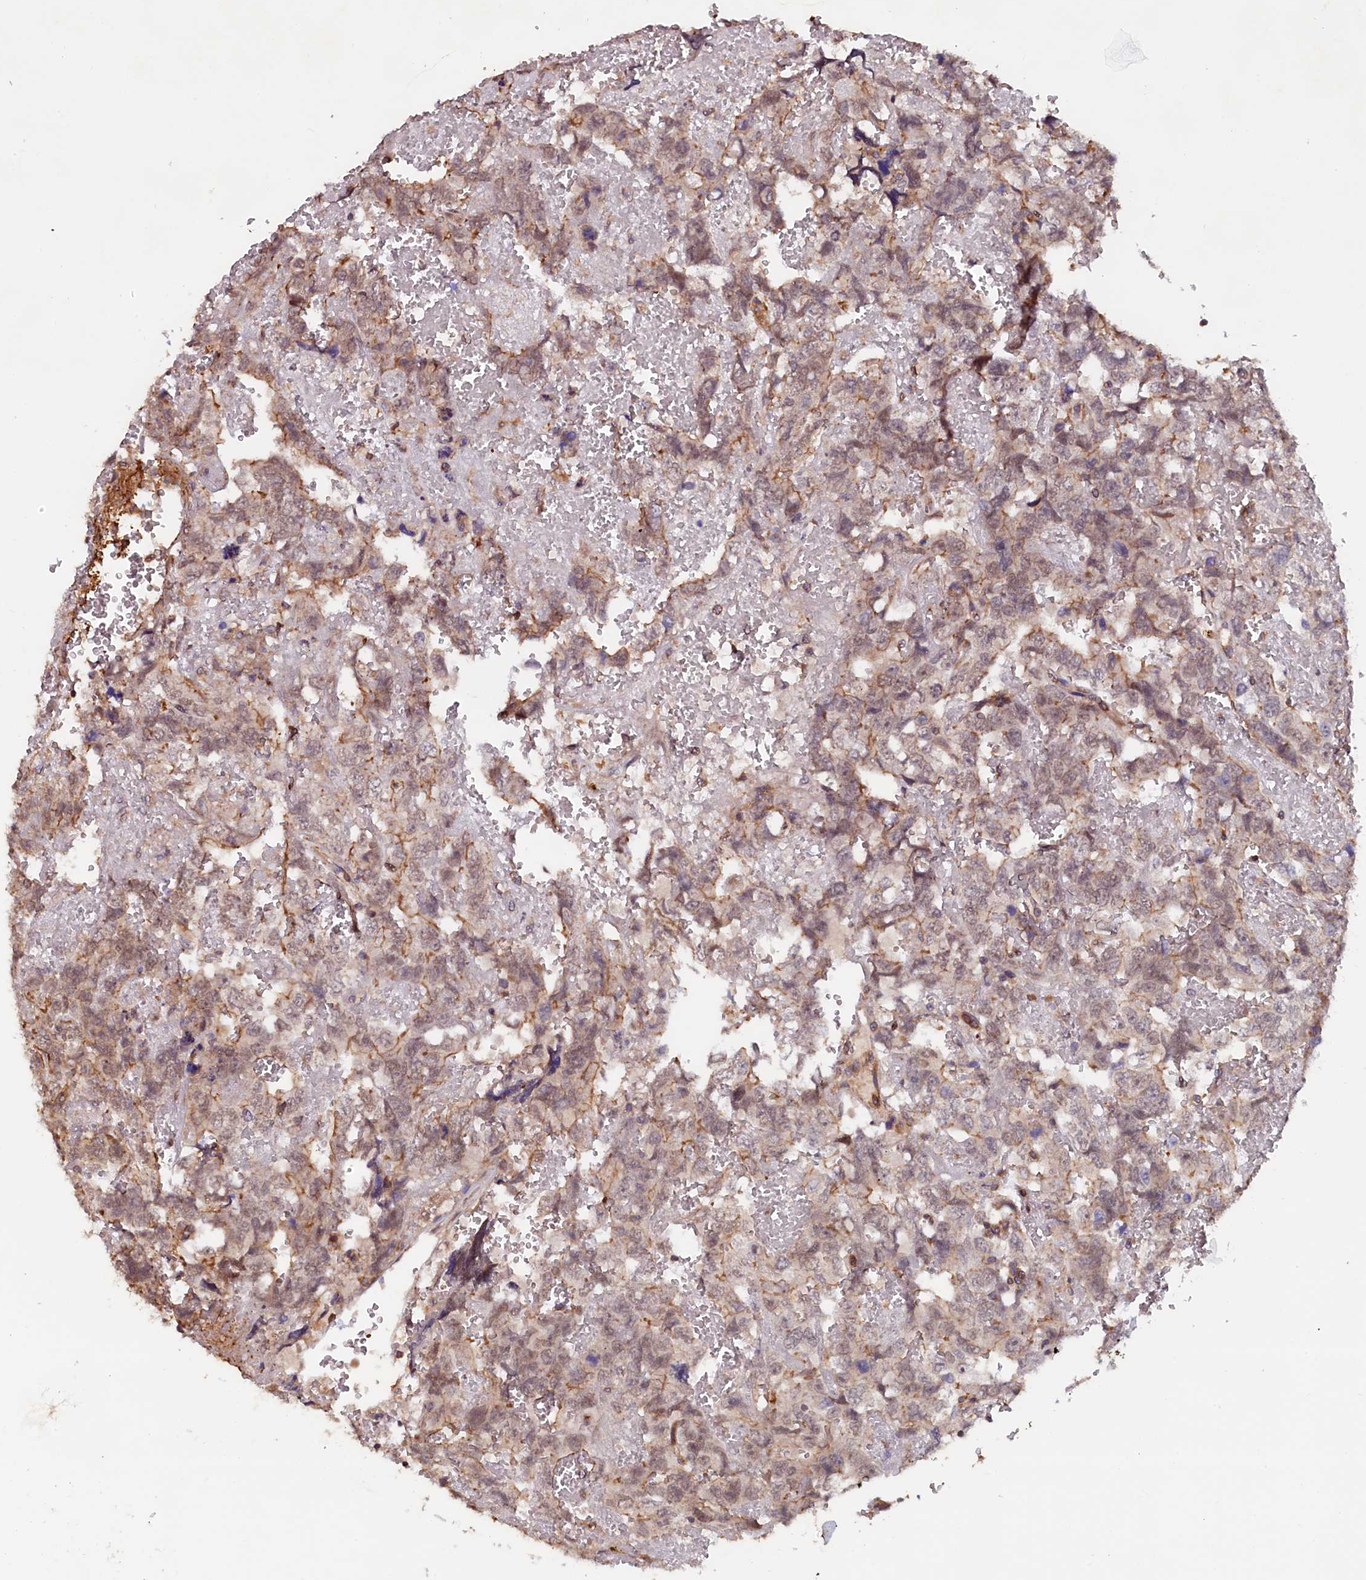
{"staining": {"intensity": "weak", "quantity": ">75%", "location": "nuclear"}, "tissue": "testis cancer", "cell_type": "Tumor cells", "image_type": "cancer", "snomed": [{"axis": "morphology", "description": "Carcinoma, Embryonal, NOS"}, {"axis": "topography", "description": "Testis"}], "caption": "An immunohistochemistry micrograph of neoplastic tissue is shown. Protein staining in brown labels weak nuclear positivity in testis cancer within tumor cells.", "gene": "DUOXA1", "patient": {"sex": "male", "age": 45}}